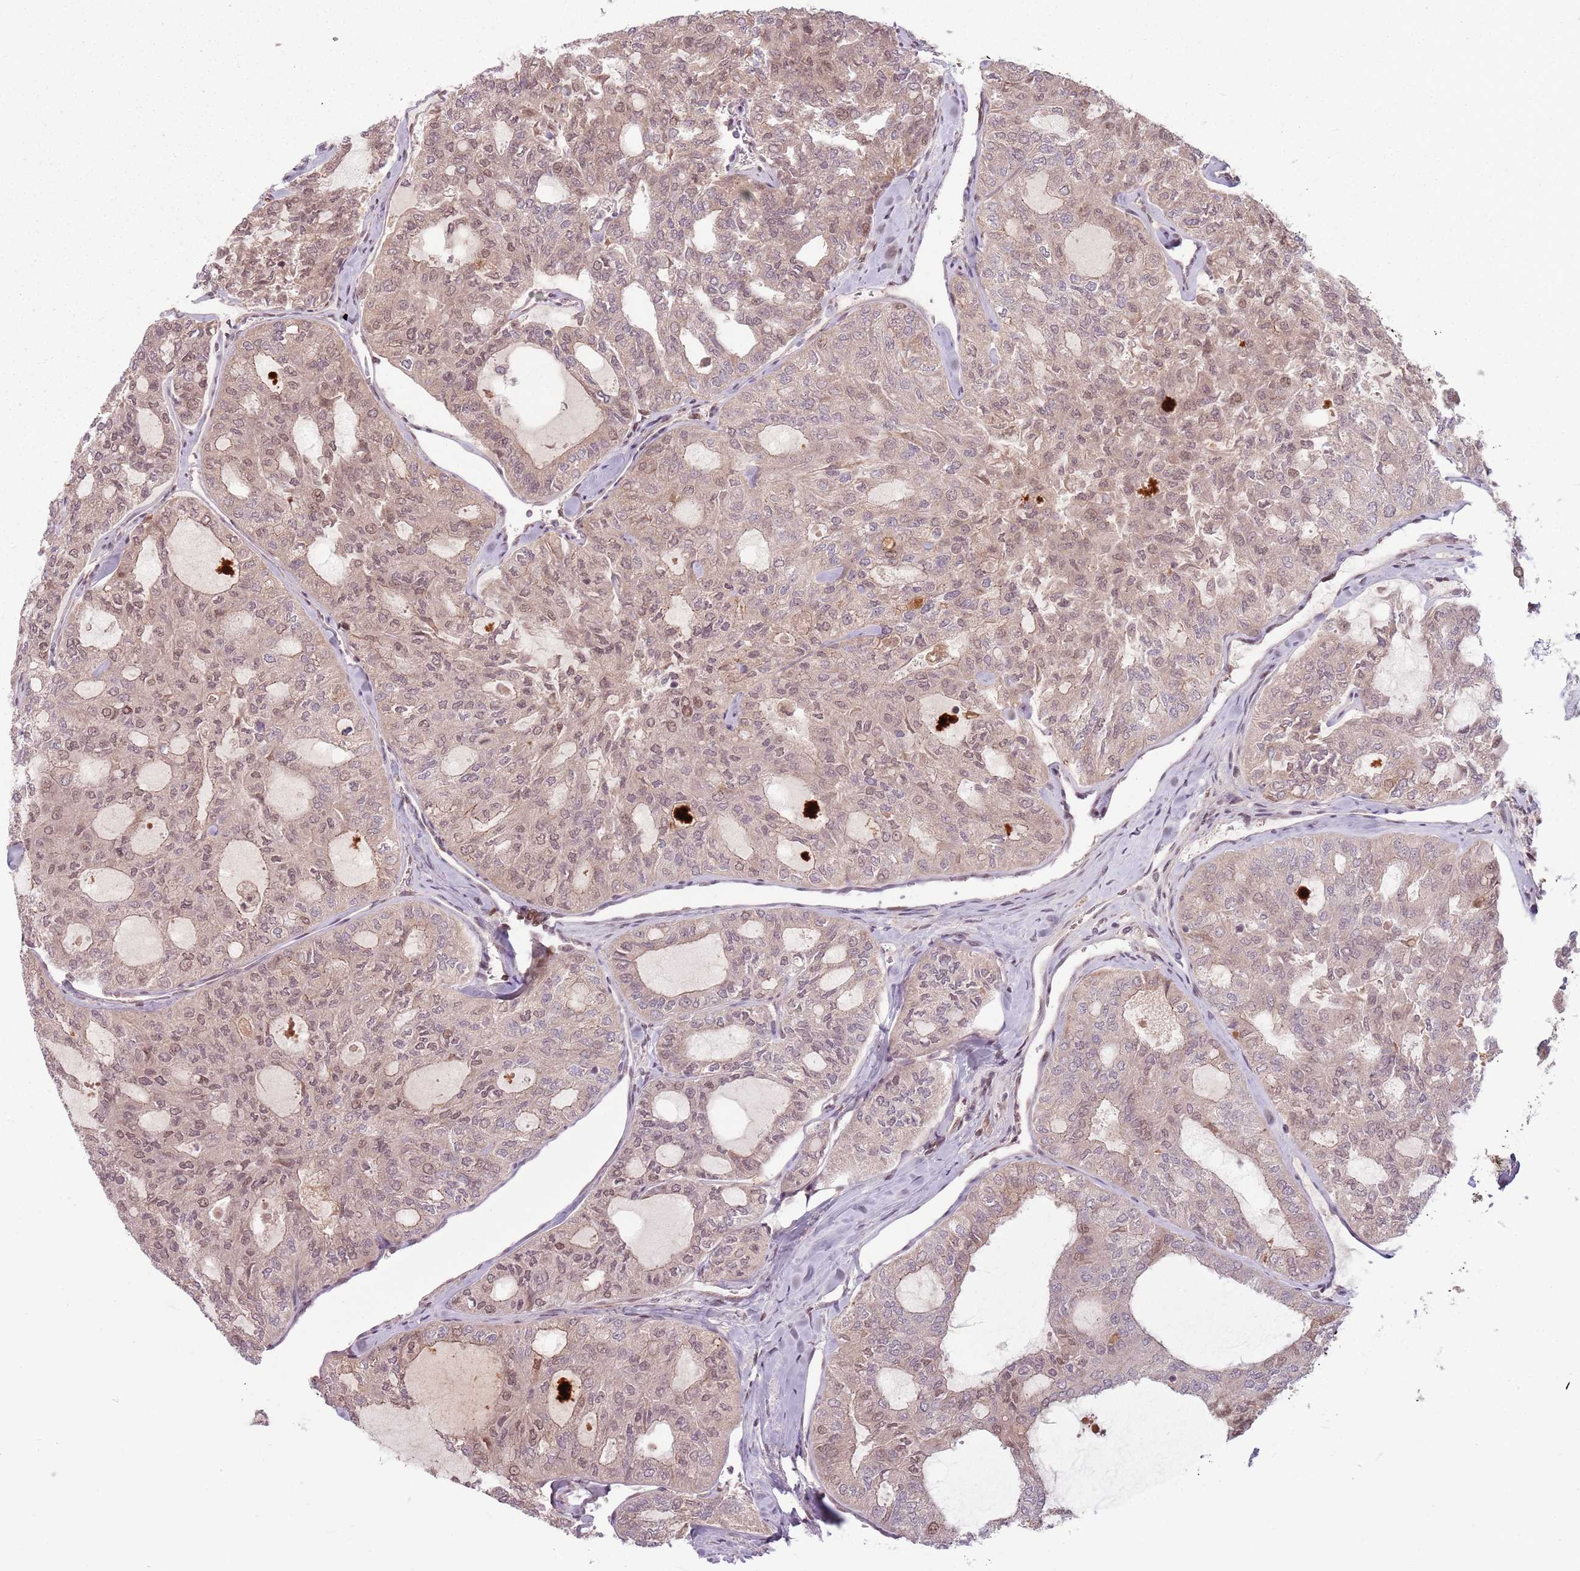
{"staining": {"intensity": "weak", "quantity": ">75%", "location": "cytoplasmic/membranous,nuclear"}, "tissue": "thyroid cancer", "cell_type": "Tumor cells", "image_type": "cancer", "snomed": [{"axis": "morphology", "description": "Follicular adenoma carcinoma, NOS"}, {"axis": "topography", "description": "Thyroid gland"}], "caption": "A high-resolution photomicrograph shows immunohistochemistry staining of follicular adenoma carcinoma (thyroid), which reveals weak cytoplasmic/membranous and nuclear expression in approximately >75% of tumor cells.", "gene": "ADGRG1", "patient": {"sex": "male", "age": 75}}